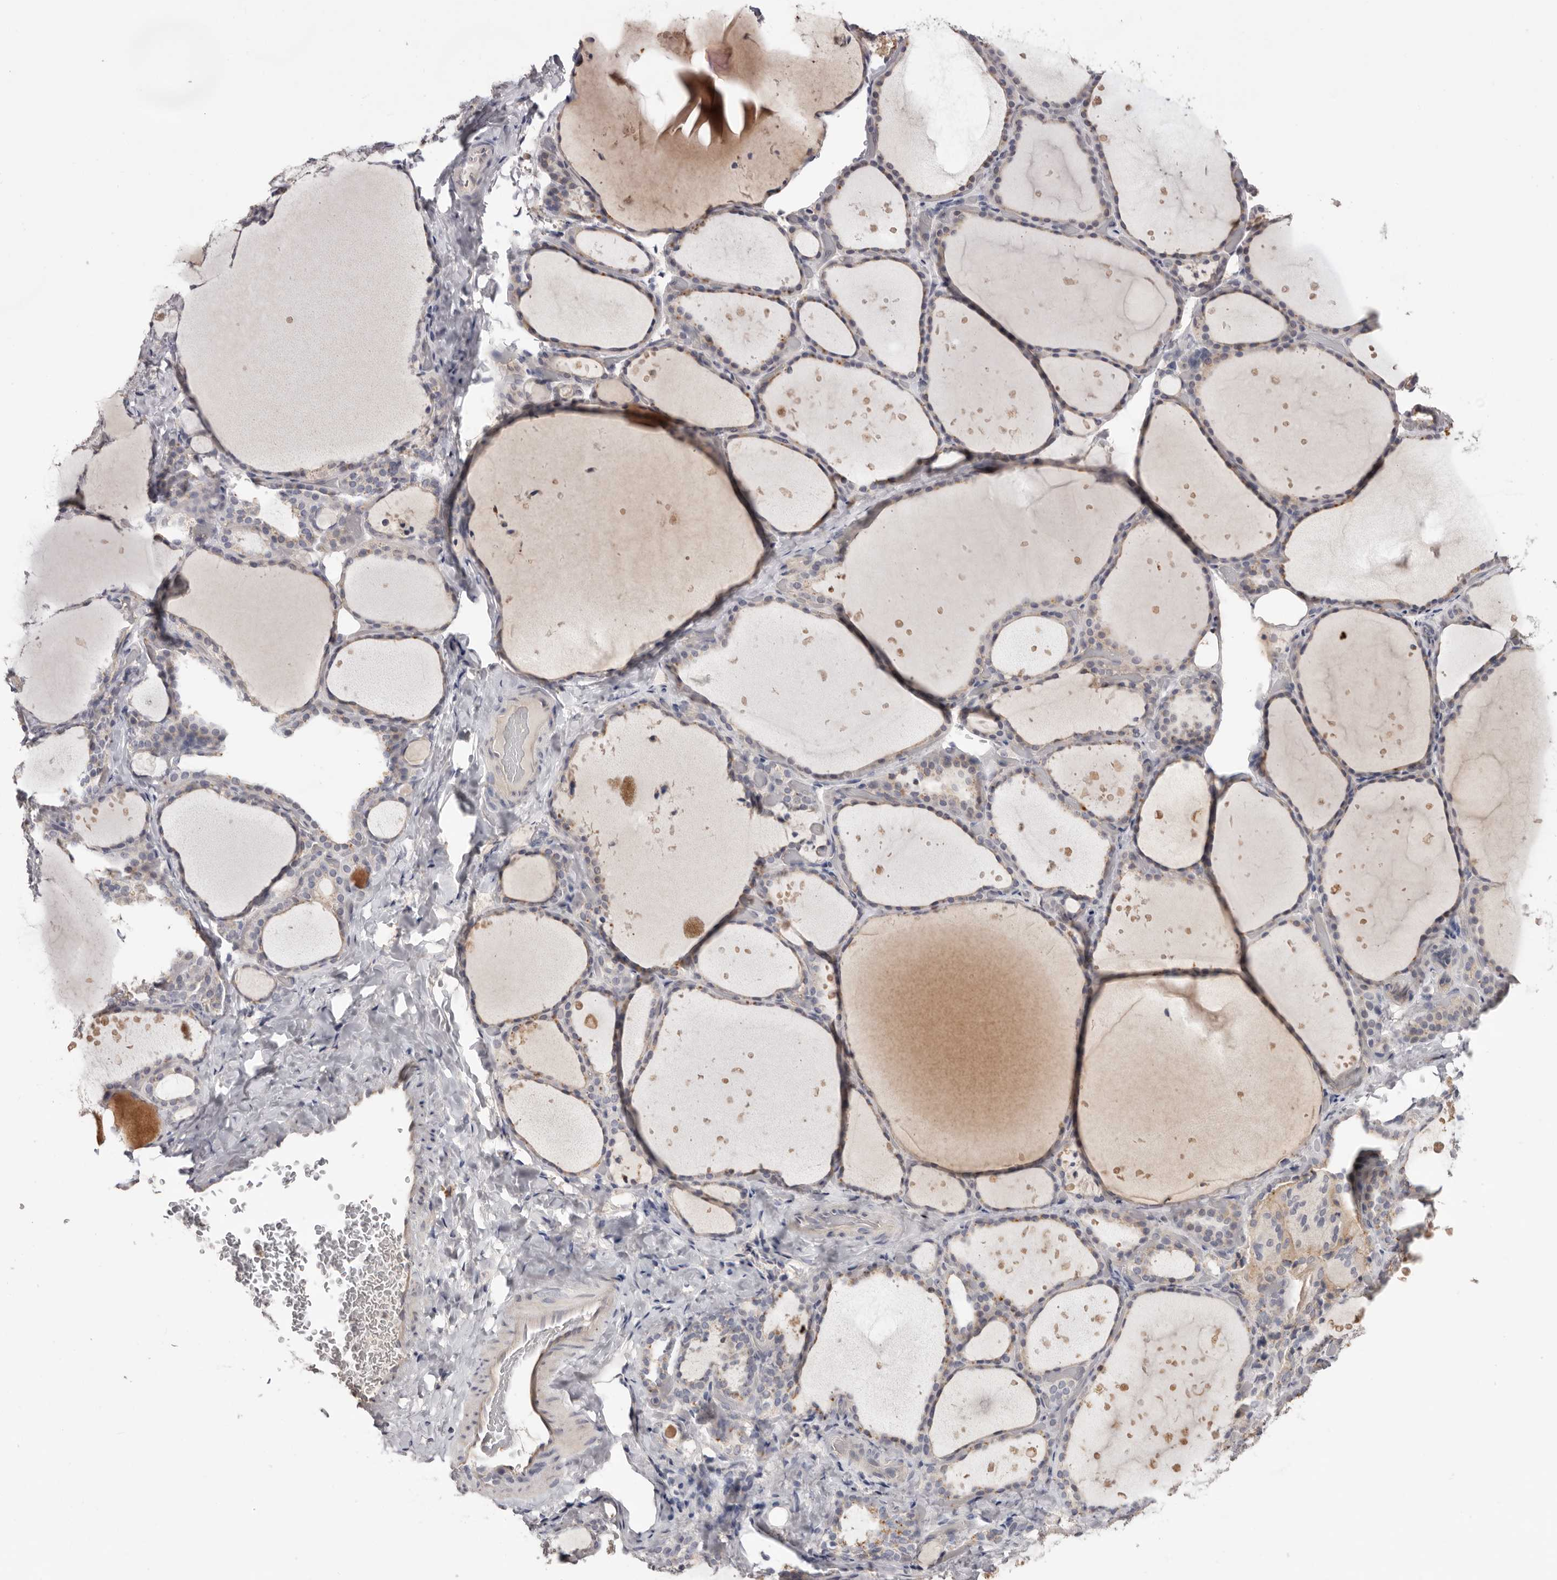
{"staining": {"intensity": "weak", "quantity": "<25%", "location": "cytoplasmic/membranous"}, "tissue": "thyroid gland", "cell_type": "Glandular cells", "image_type": "normal", "snomed": [{"axis": "morphology", "description": "Normal tissue, NOS"}, {"axis": "topography", "description": "Thyroid gland"}], "caption": "Photomicrograph shows no significant protein expression in glandular cells of unremarkable thyroid gland. (DAB (3,3'-diaminobenzidine) immunohistochemistry (IHC) with hematoxylin counter stain).", "gene": "MMACHC", "patient": {"sex": "female", "age": 44}}